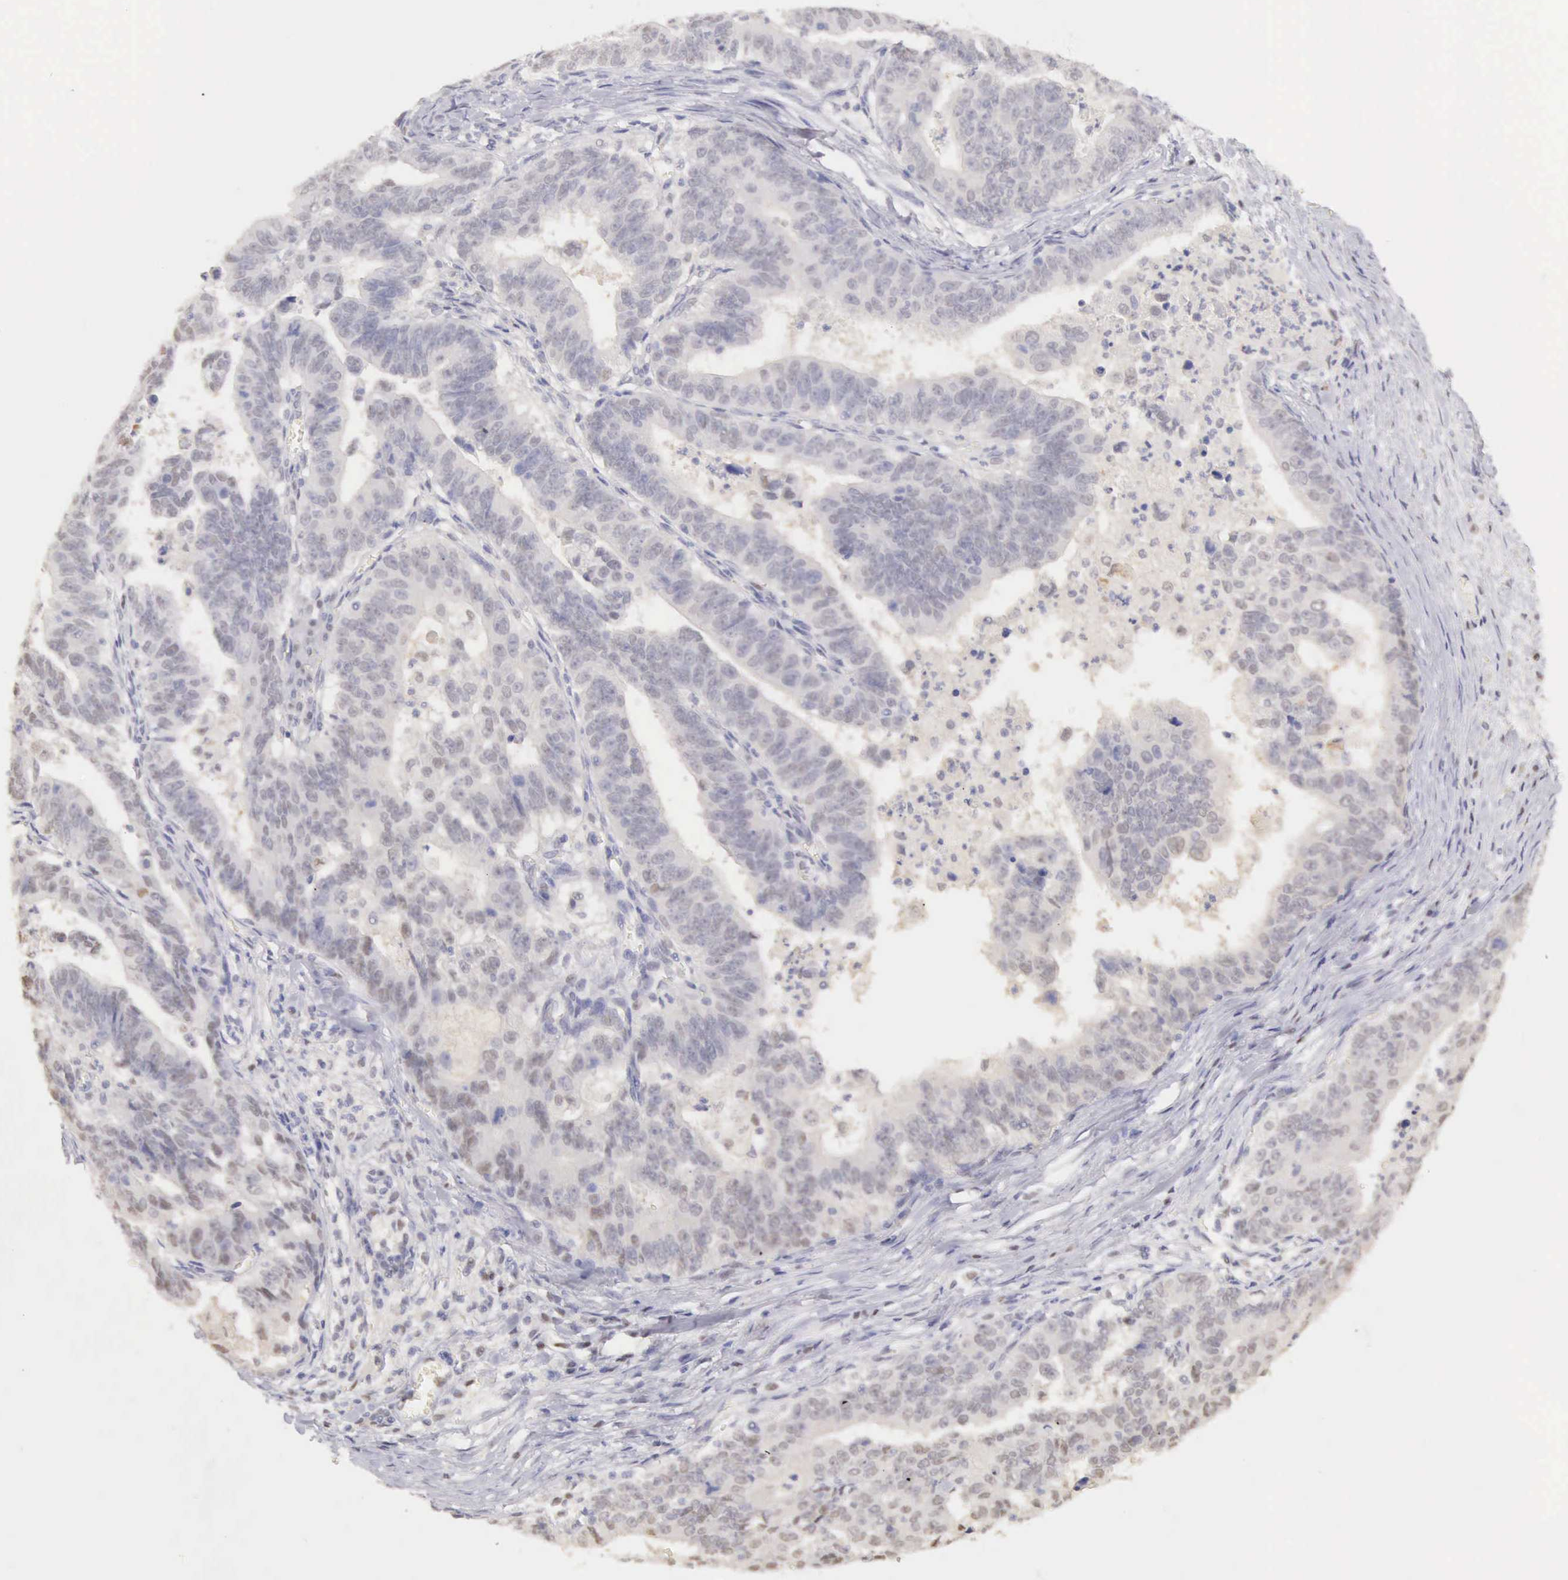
{"staining": {"intensity": "negative", "quantity": "none", "location": "none"}, "tissue": "stomach cancer", "cell_type": "Tumor cells", "image_type": "cancer", "snomed": [{"axis": "morphology", "description": "Adenocarcinoma, NOS"}, {"axis": "topography", "description": "Stomach, upper"}], "caption": "Tumor cells are negative for protein expression in human stomach cancer. (Brightfield microscopy of DAB IHC at high magnification).", "gene": "UBA1", "patient": {"sex": "female", "age": 50}}